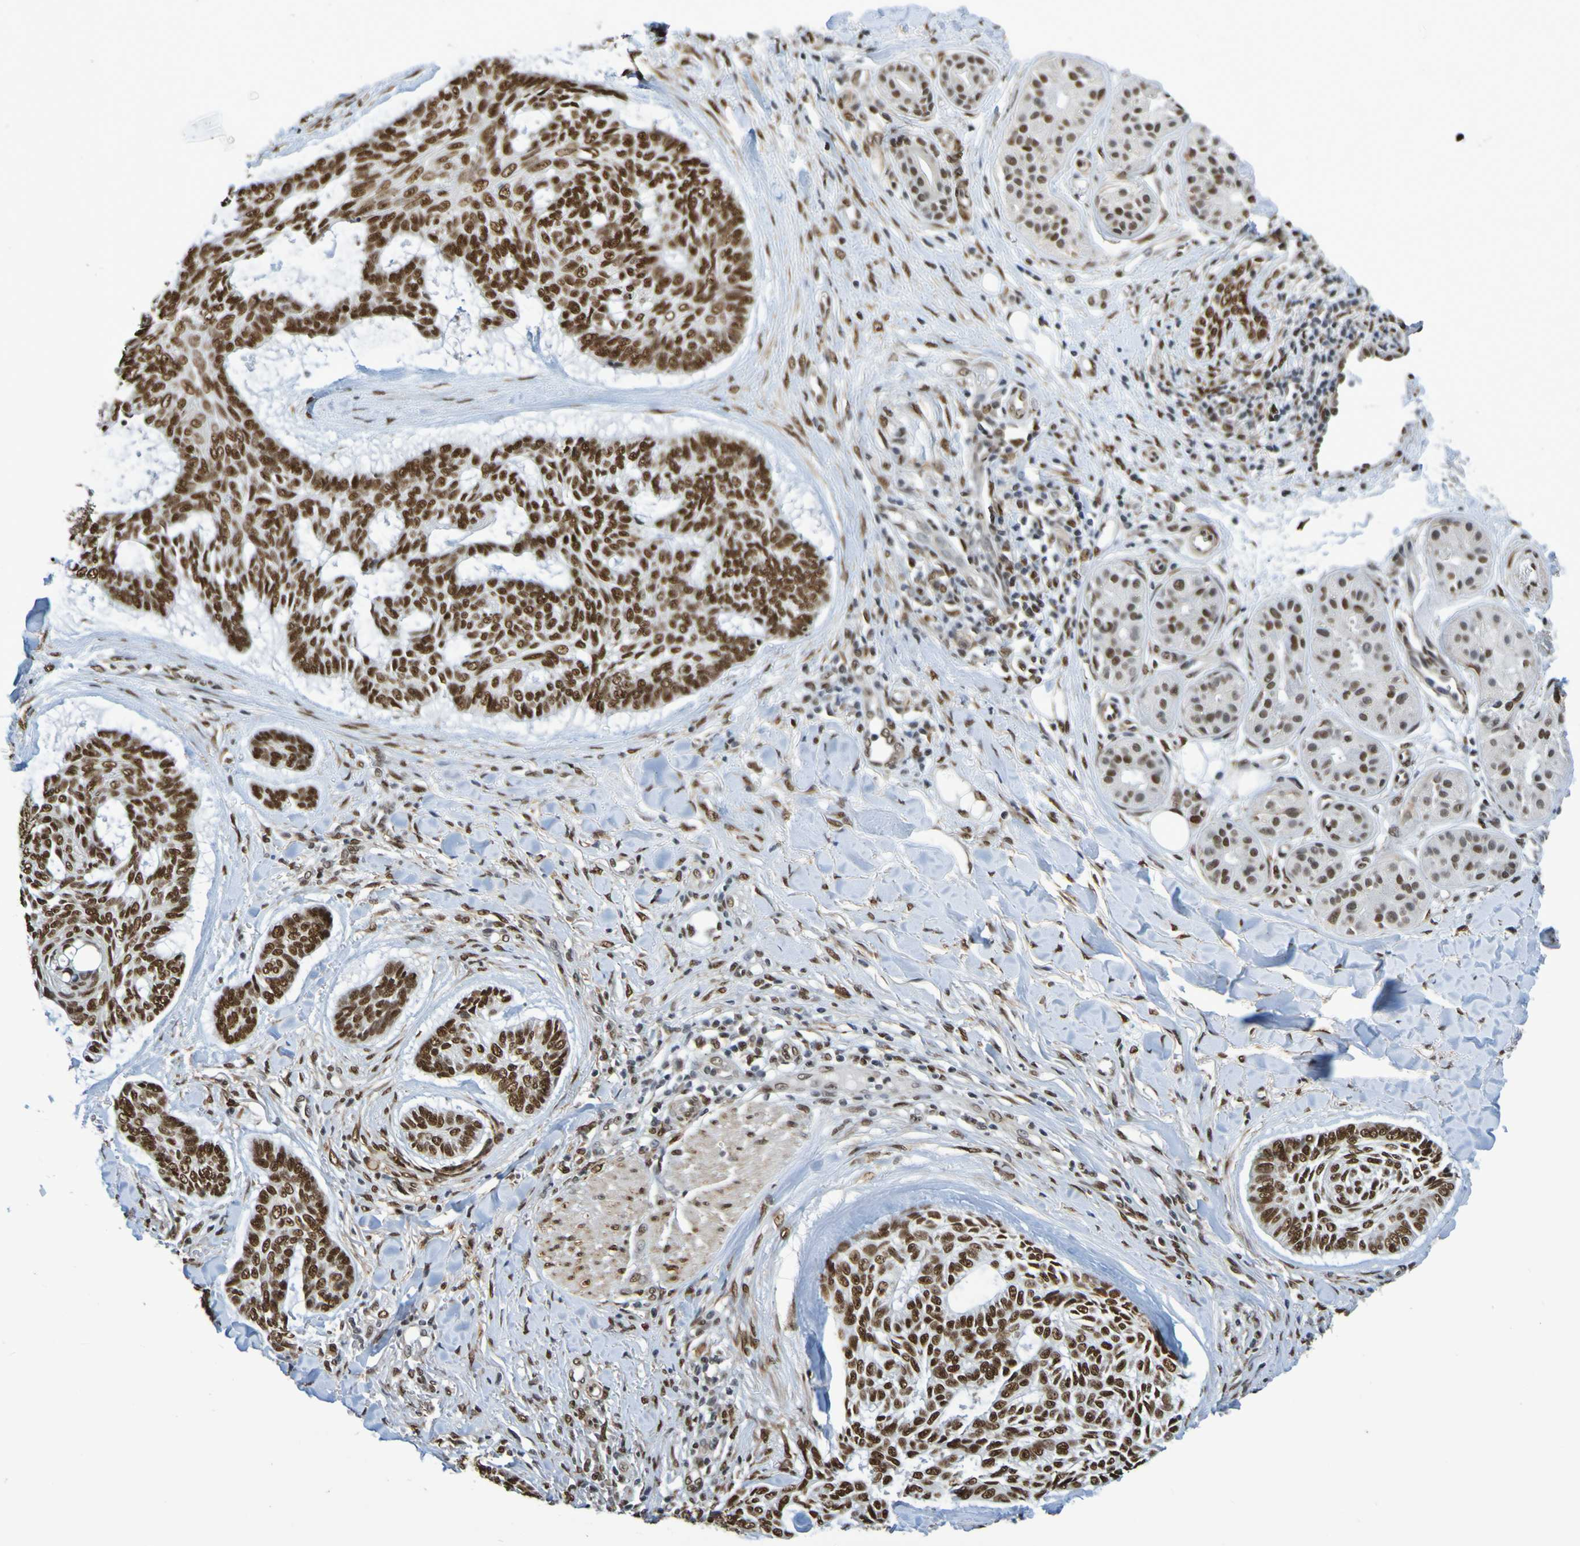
{"staining": {"intensity": "strong", "quantity": ">75%", "location": "nuclear"}, "tissue": "skin cancer", "cell_type": "Tumor cells", "image_type": "cancer", "snomed": [{"axis": "morphology", "description": "Basal cell carcinoma"}, {"axis": "topography", "description": "Skin"}], "caption": "Tumor cells display strong nuclear expression in about >75% of cells in skin basal cell carcinoma.", "gene": "HDAC2", "patient": {"sex": "male", "age": 43}}